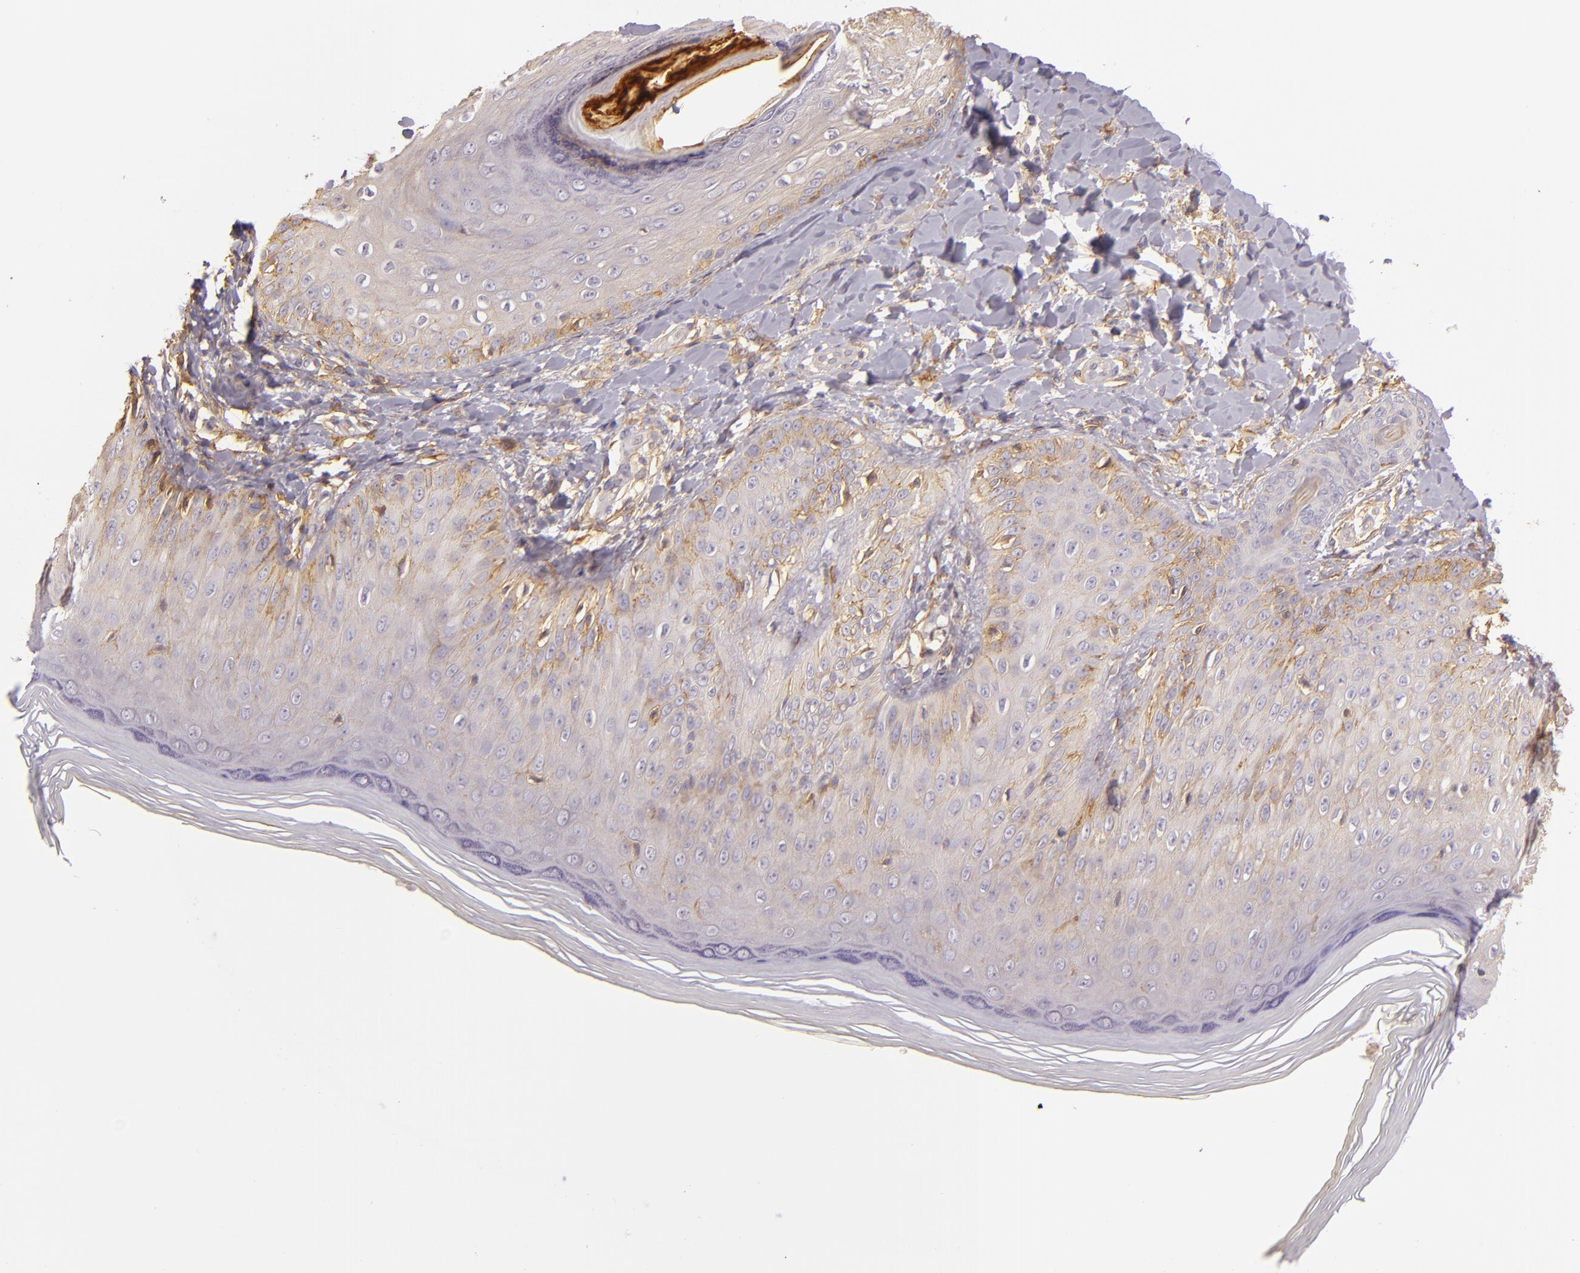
{"staining": {"intensity": "weak", "quantity": ">75%", "location": "cytoplasmic/membranous"}, "tissue": "skin", "cell_type": "Epidermal cells", "image_type": "normal", "snomed": [{"axis": "morphology", "description": "Normal tissue, NOS"}, {"axis": "morphology", "description": "Inflammation, NOS"}, {"axis": "topography", "description": "Soft tissue"}, {"axis": "topography", "description": "Anal"}], "caption": "Protein analysis of benign skin reveals weak cytoplasmic/membranous positivity in about >75% of epidermal cells.", "gene": "CTSF", "patient": {"sex": "female", "age": 15}}